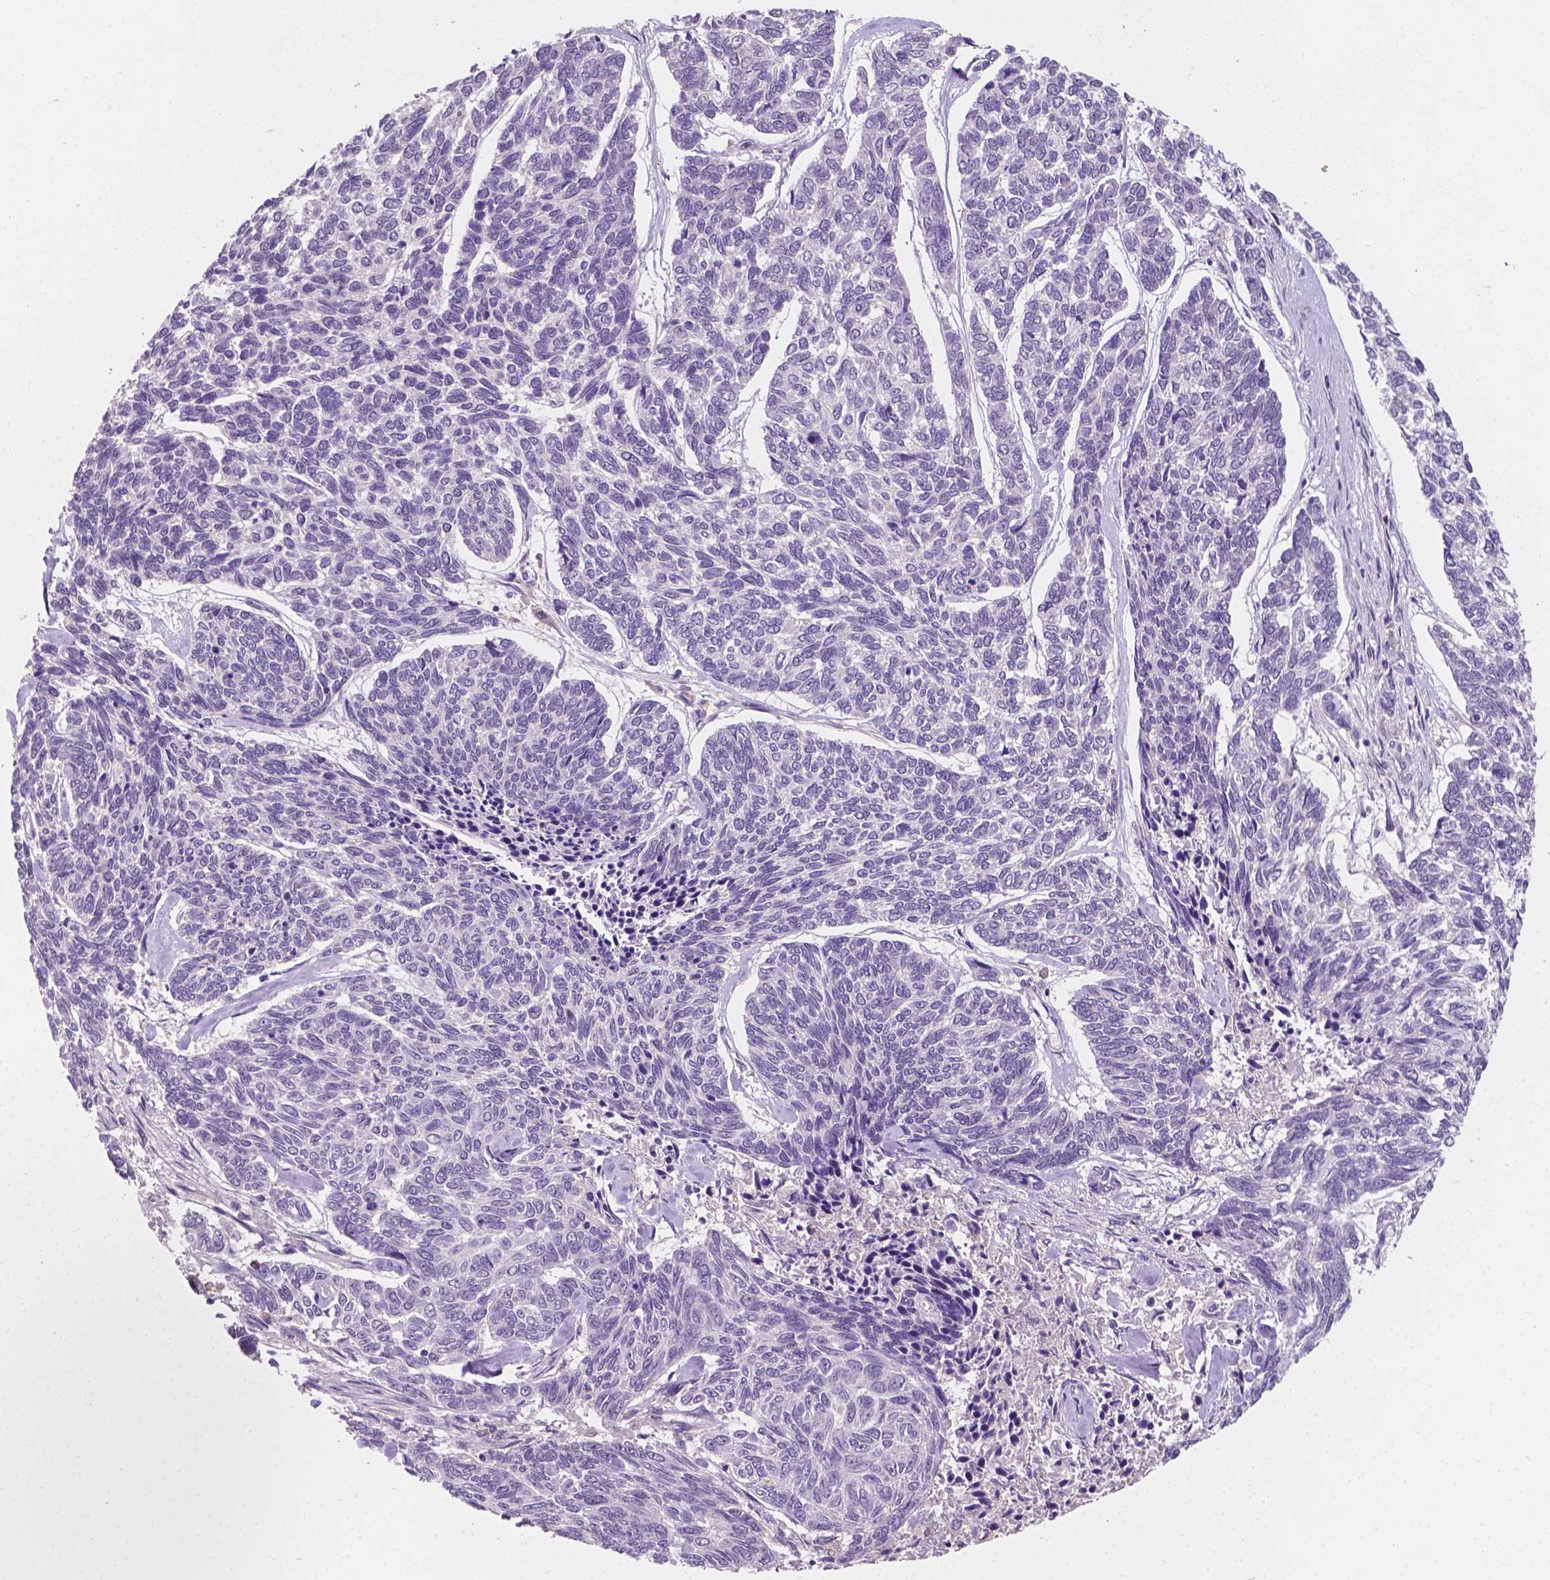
{"staining": {"intensity": "negative", "quantity": "none", "location": "none"}, "tissue": "skin cancer", "cell_type": "Tumor cells", "image_type": "cancer", "snomed": [{"axis": "morphology", "description": "Basal cell carcinoma"}, {"axis": "topography", "description": "Skin"}], "caption": "Skin cancer stained for a protein using IHC exhibits no positivity tumor cells.", "gene": "MROH6", "patient": {"sex": "female", "age": 65}}